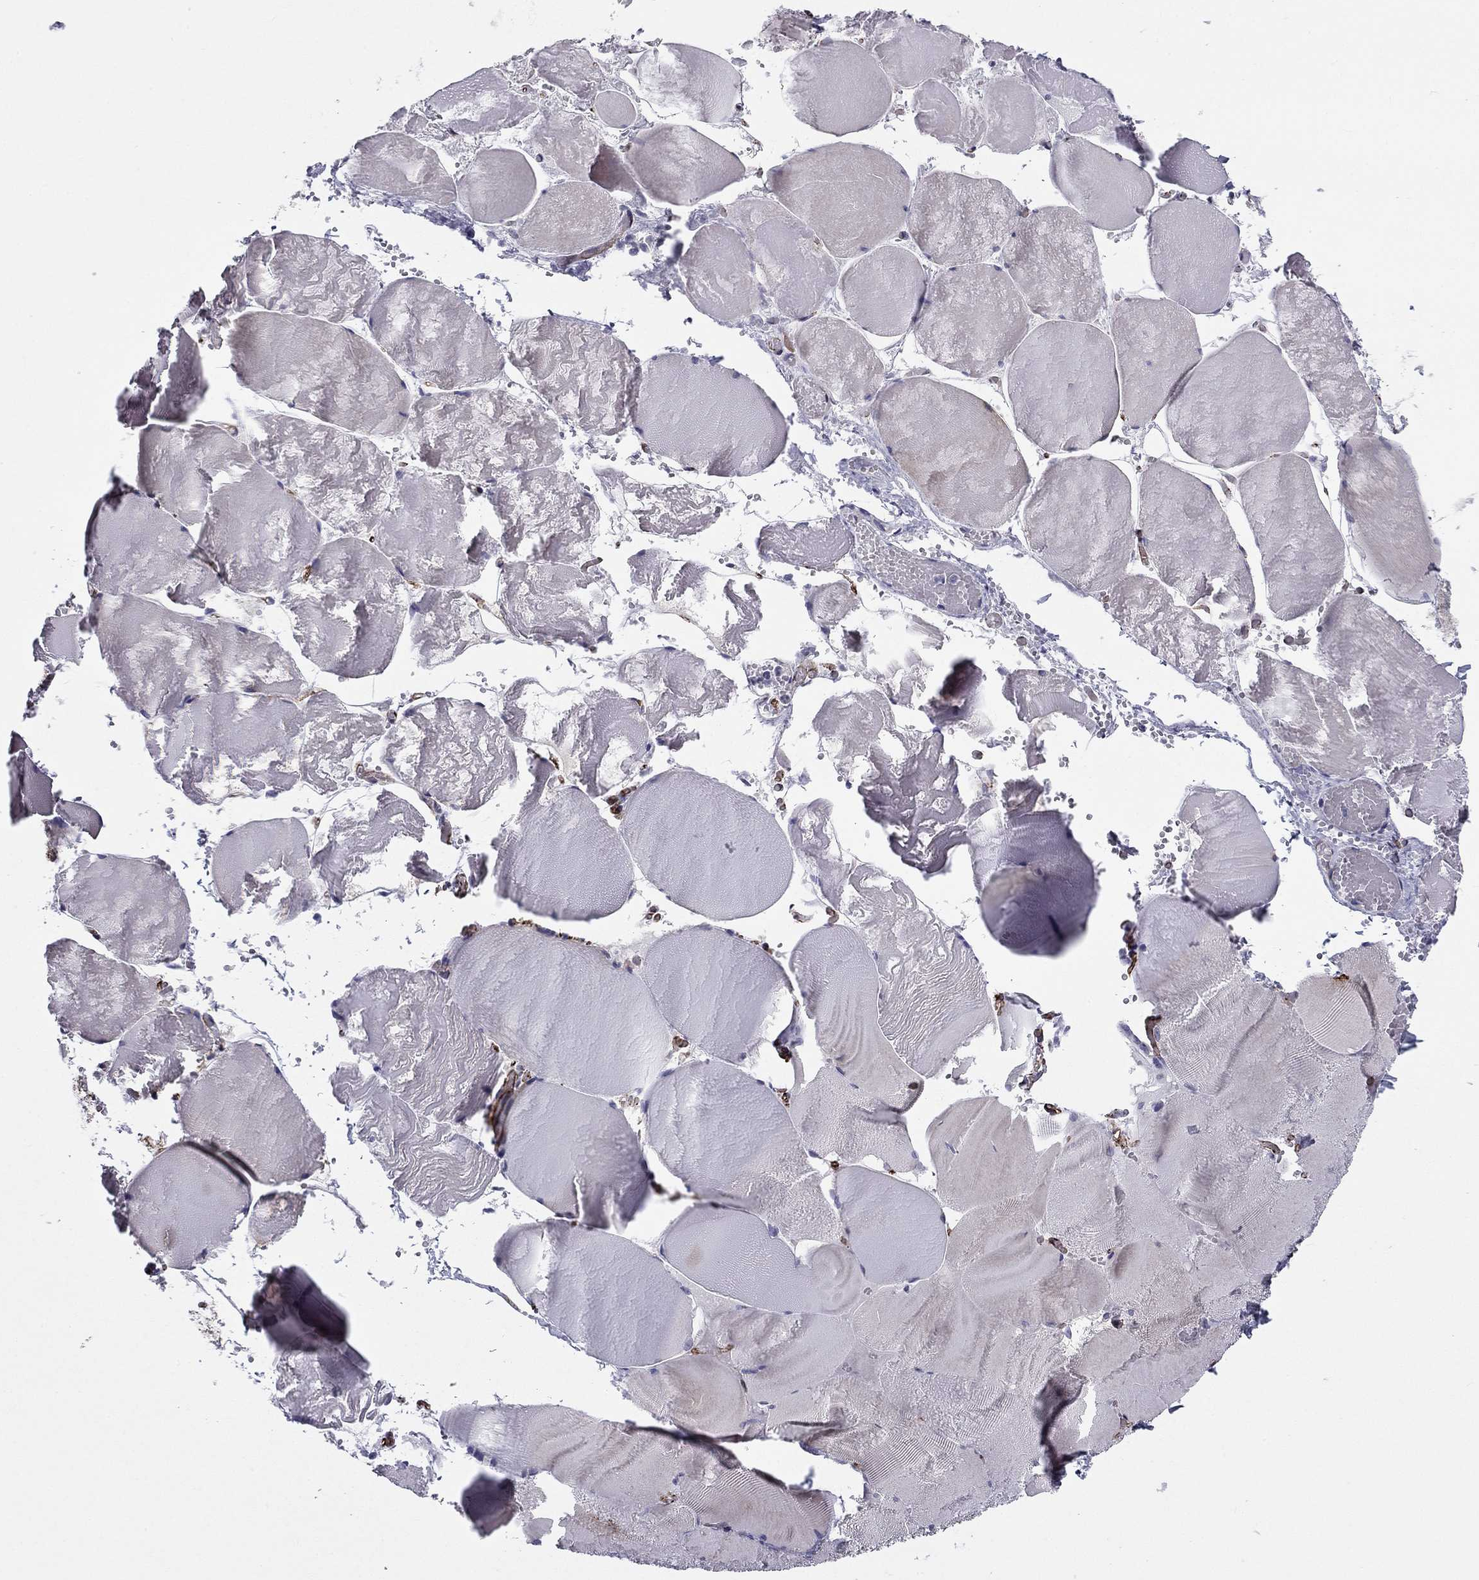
{"staining": {"intensity": "negative", "quantity": "none", "location": "none"}, "tissue": "skeletal muscle", "cell_type": "Myocytes", "image_type": "normal", "snomed": [{"axis": "morphology", "description": "Normal tissue, NOS"}, {"axis": "morphology", "description": "Malignant melanoma, Metastatic site"}, {"axis": "topography", "description": "Skeletal muscle"}], "caption": "This is an immunohistochemistry histopathology image of unremarkable human skeletal muscle. There is no staining in myocytes.", "gene": "ANKS4B", "patient": {"sex": "male", "age": 50}}